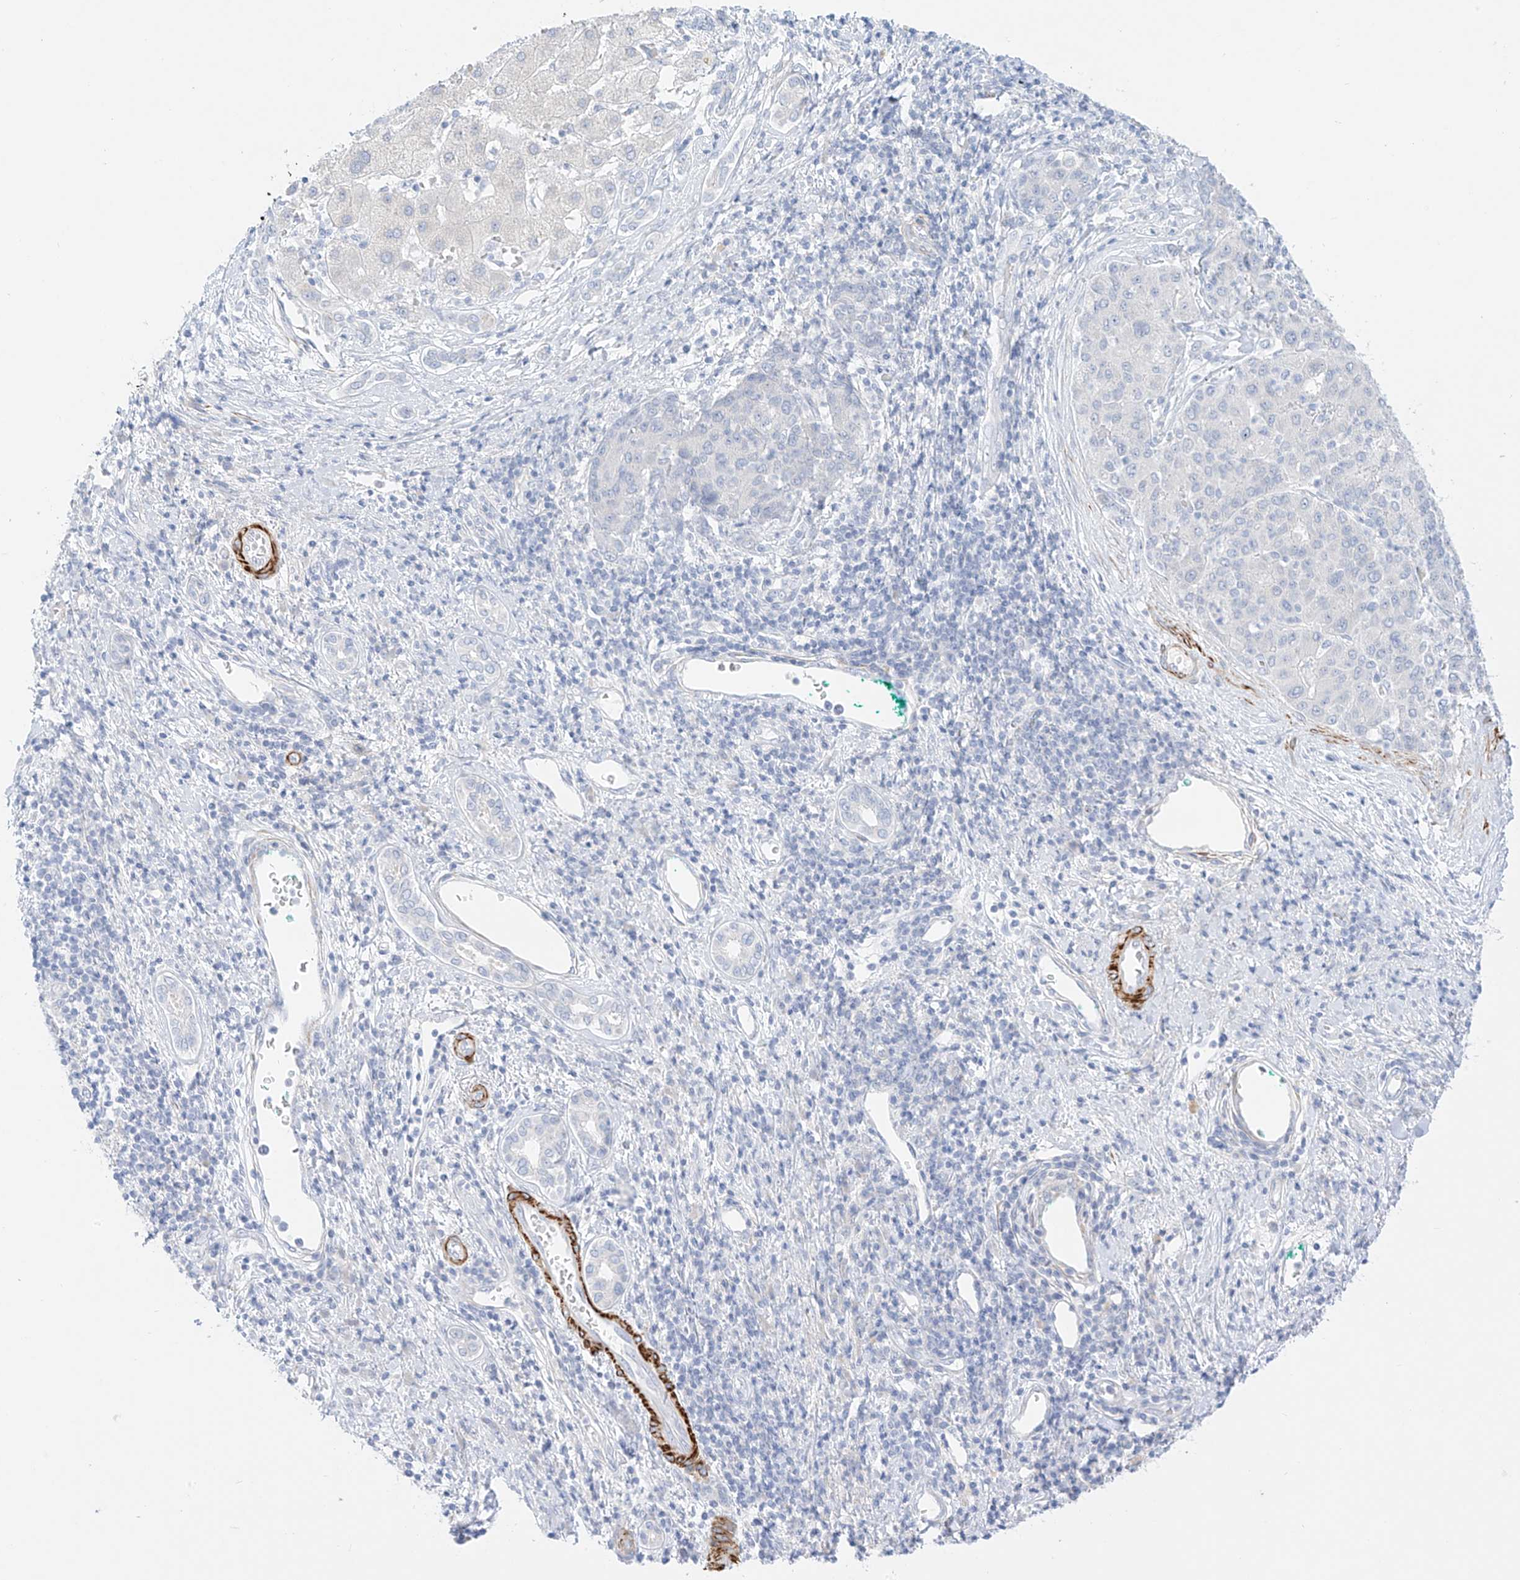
{"staining": {"intensity": "negative", "quantity": "none", "location": "none"}, "tissue": "liver cancer", "cell_type": "Tumor cells", "image_type": "cancer", "snomed": [{"axis": "morphology", "description": "Carcinoma, Hepatocellular, NOS"}, {"axis": "topography", "description": "Liver"}], "caption": "A micrograph of liver hepatocellular carcinoma stained for a protein displays no brown staining in tumor cells.", "gene": "ST3GAL5", "patient": {"sex": "male", "age": 65}}